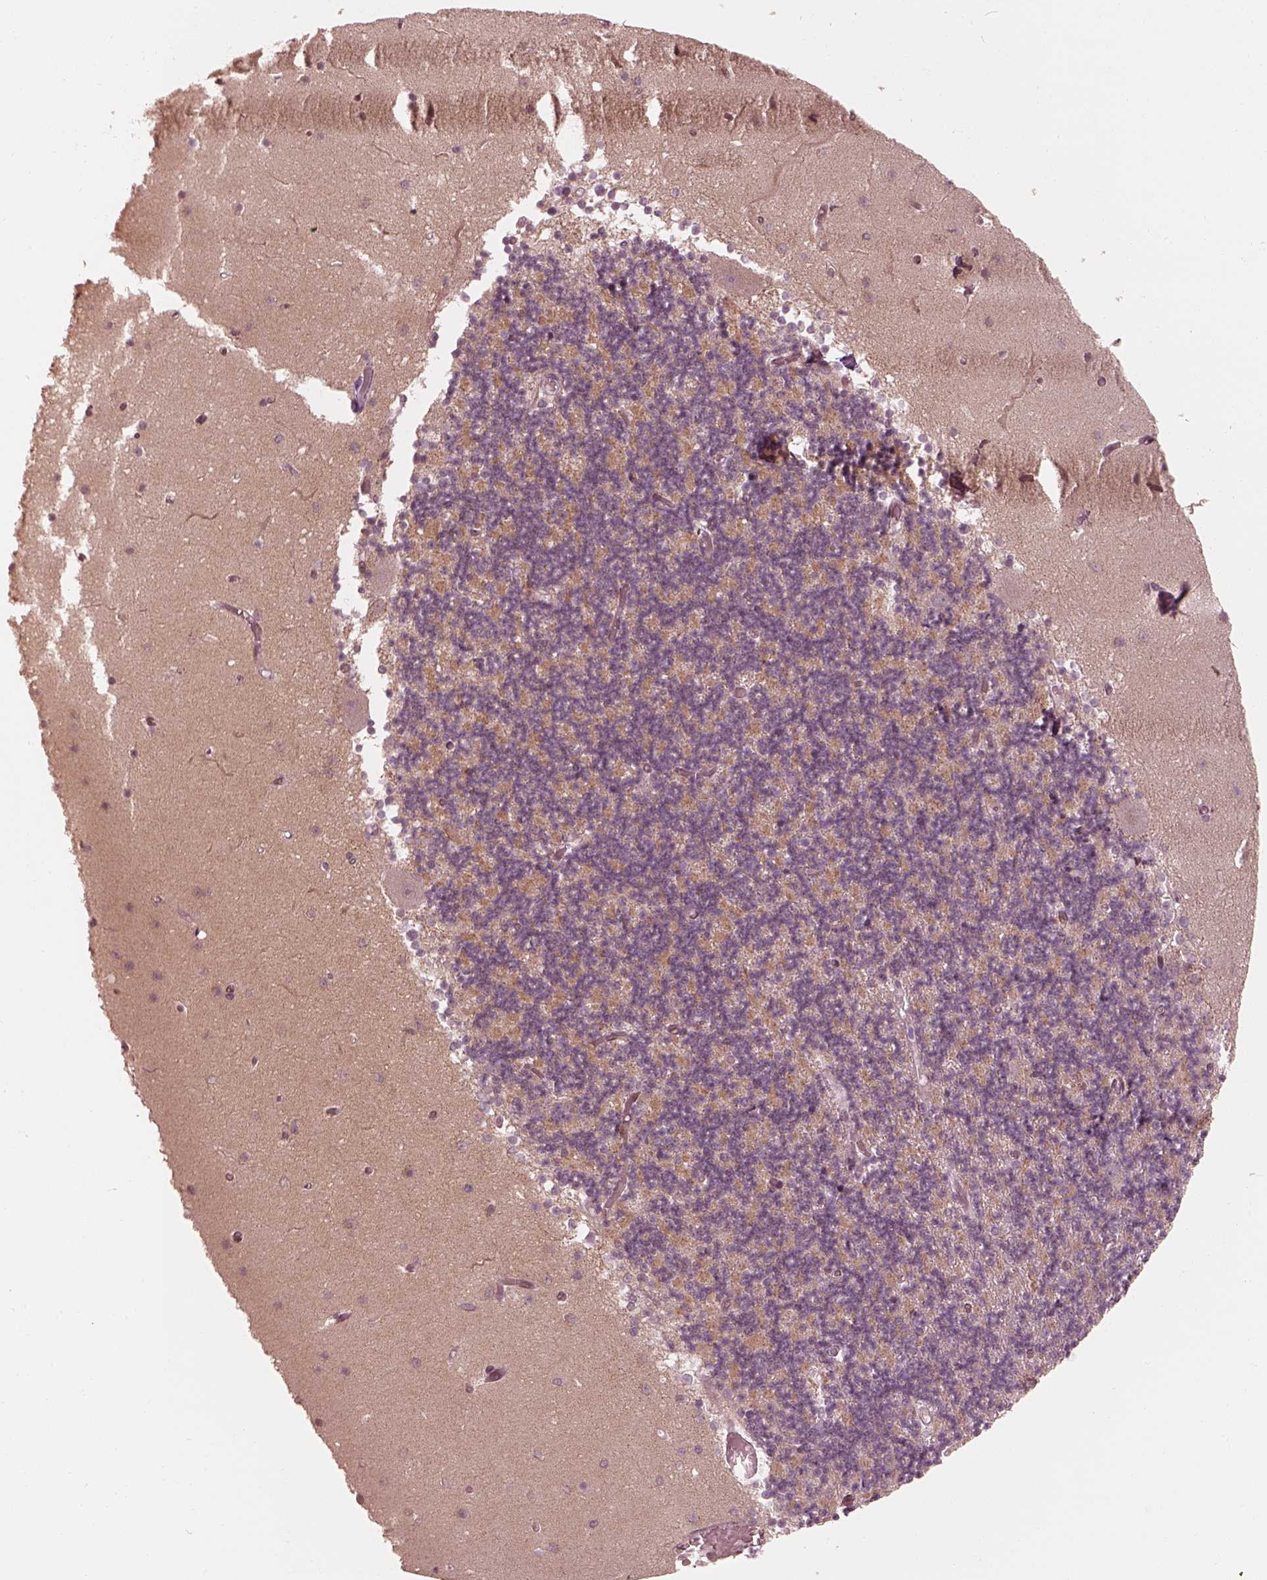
{"staining": {"intensity": "negative", "quantity": "none", "location": "none"}, "tissue": "cerebellum", "cell_type": "Cells in granular layer", "image_type": "normal", "snomed": [{"axis": "morphology", "description": "Normal tissue, NOS"}, {"axis": "topography", "description": "Cerebellum"}], "caption": "A high-resolution image shows IHC staining of normal cerebellum, which shows no significant expression in cells in granular layer. The staining was performed using DAB (3,3'-diaminobenzidine) to visualize the protein expression in brown, while the nuclei were stained in blue with hematoxylin (Magnification: 20x).", "gene": "IQCB1", "patient": {"sex": "female", "age": 28}}